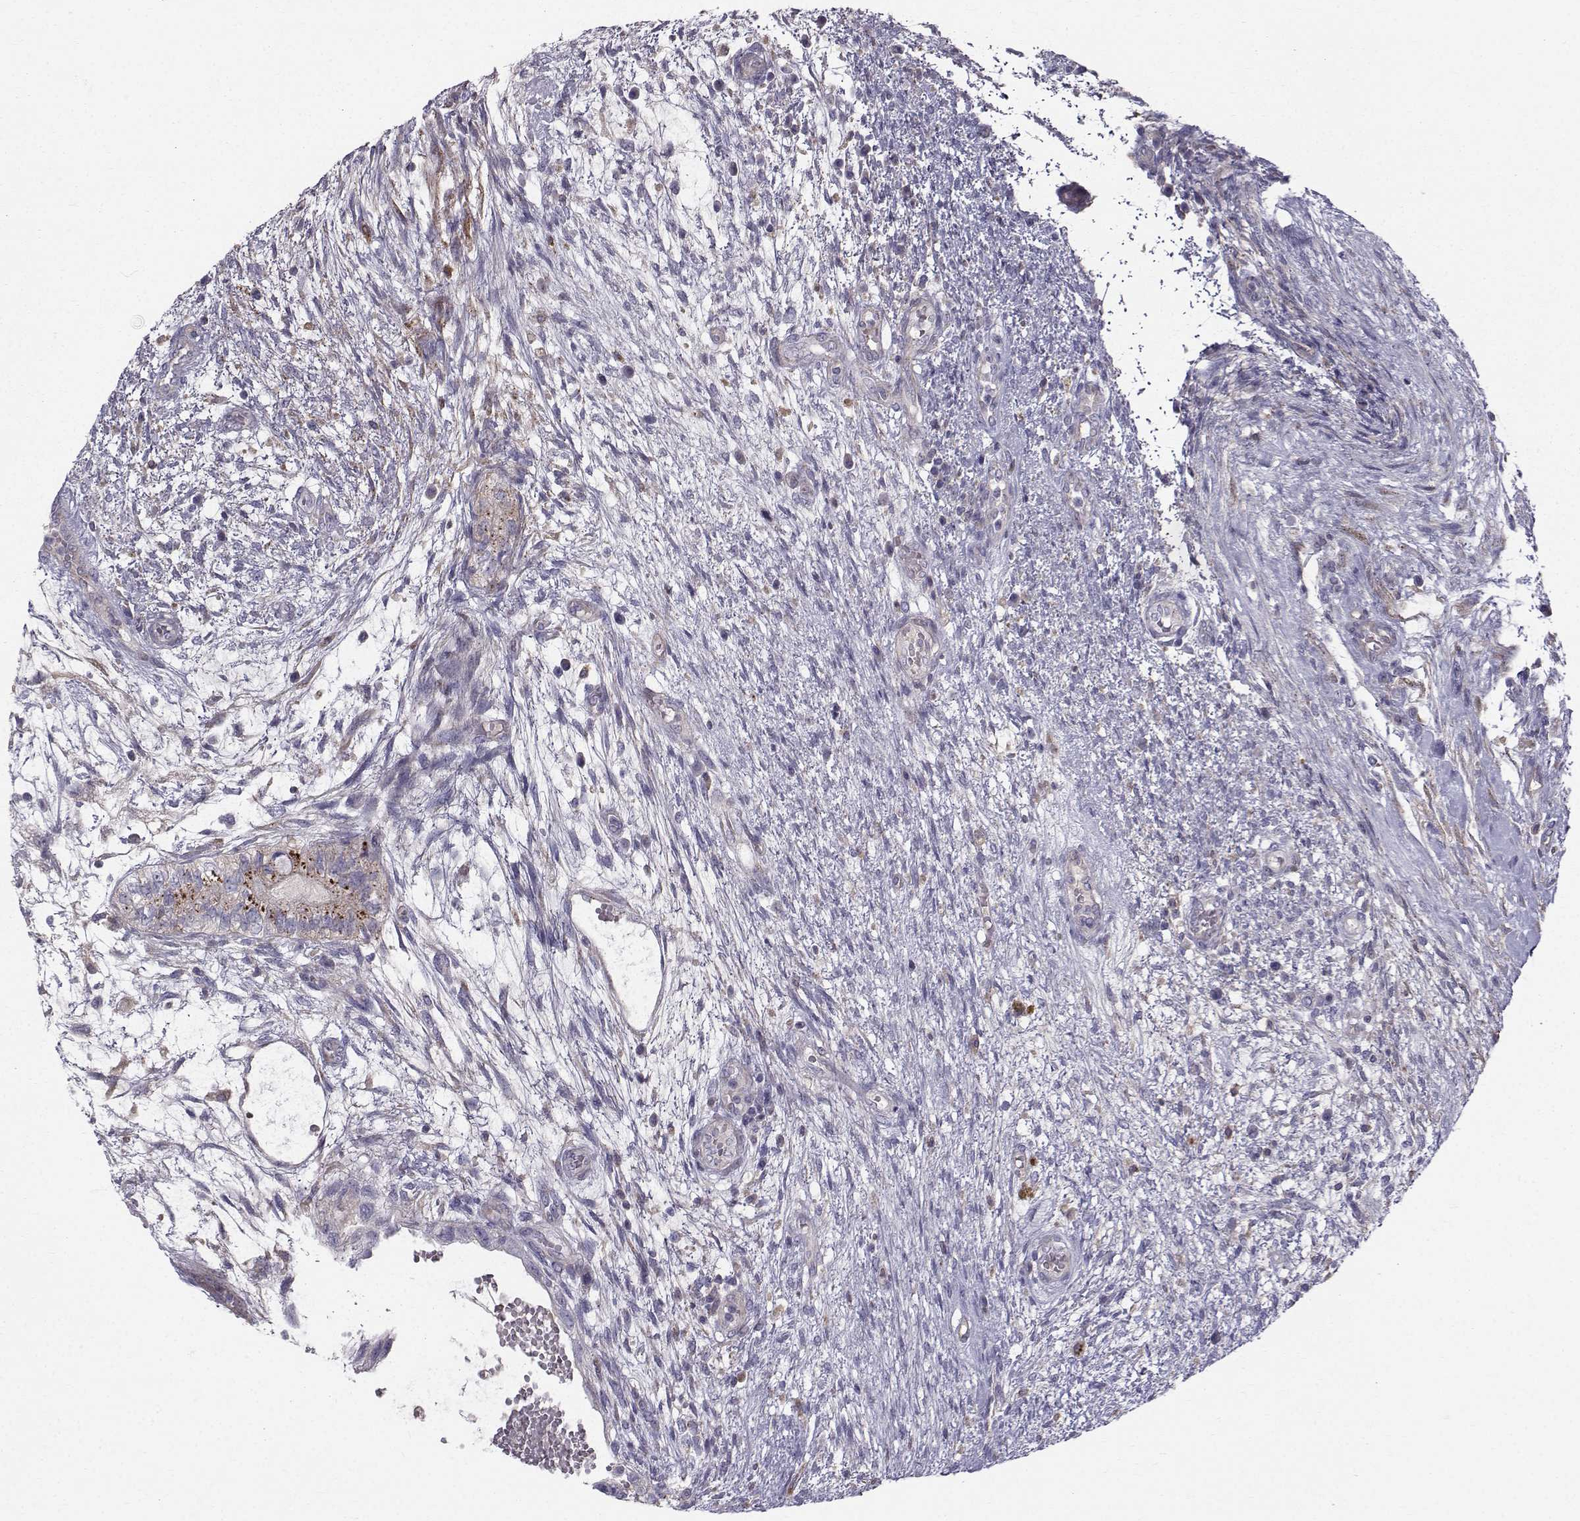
{"staining": {"intensity": "moderate", "quantity": "<25%", "location": "cytoplasmic/membranous"}, "tissue": "testis cancer", "cell_type": "Tumor cells", "image_type": "cancer", "snomed": [{"axis": "morphology", "description": "Normal tissue, NOS"}, {"axis": "morphology", "description": "Carcinoma, Embryonal, NOS"}, {"axis": "topography", "description": "Testis"}, {"axis": "topography", "description": "Epididymis"}], "caption": "This histopathology image exhibits immunohistochemistry staining of human embryonal carcinoma (testis), with low moderate cytoplasmic/membranous positivity in approximately <25% of tumor cells.", "gene": "CALCR", "patient": {"sex": "male", "age": 32}}